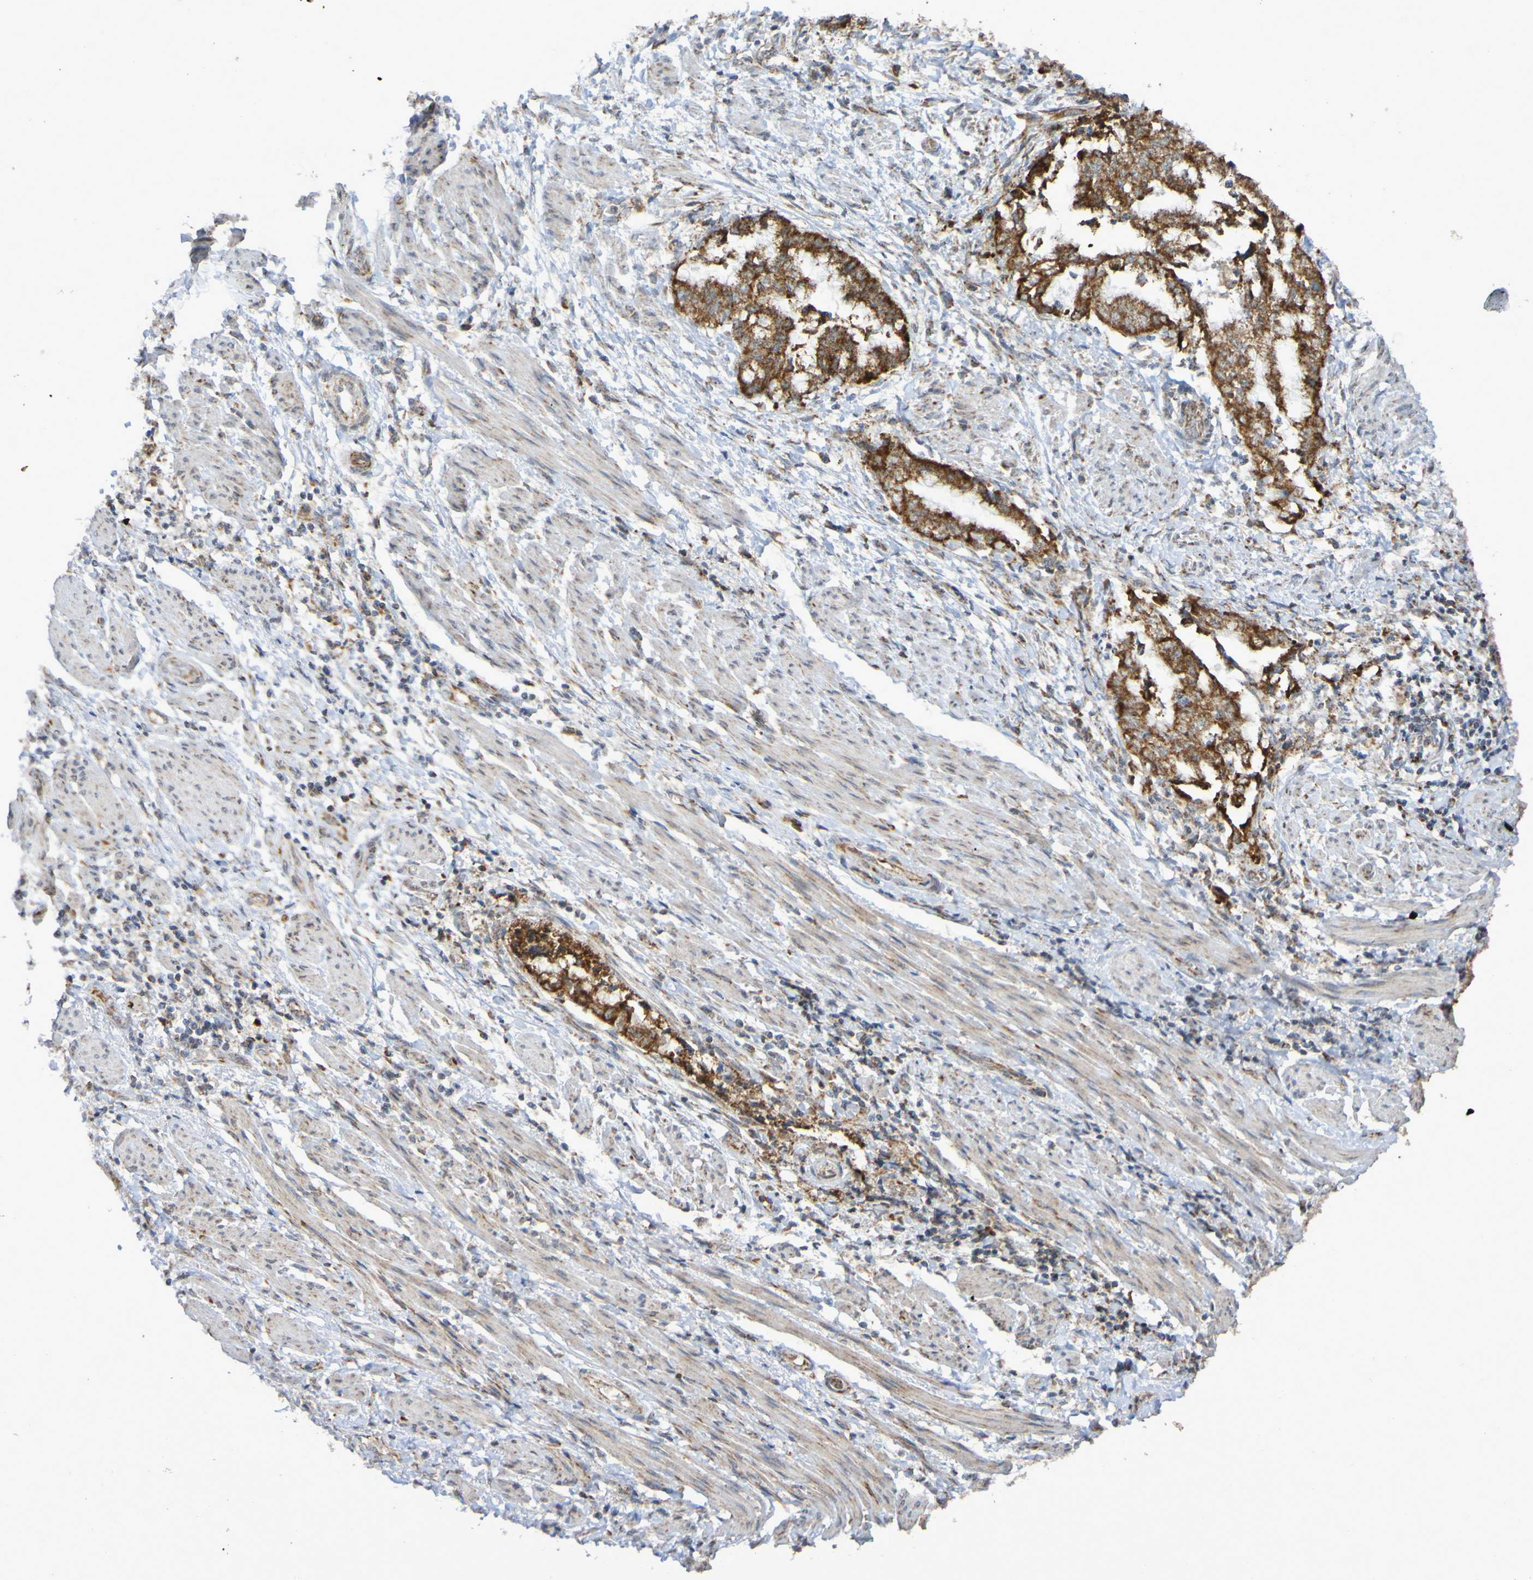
{"staining": {"intensity": "strong", "quantity": ">75%", "location": "cytoplasmic/membranous"}, "tissue": "endometrial cancer", "cell_type": "Tumor cells", "image_type": "cancer", "snomed": [{"axis": "morphology", "description": "Necrosis, NOS"}, {"axis": "morphology", "description": "Adenocarcinoma, NOS"}, {"axis": "topography", "description": "Endometrium"}], "caption": "The image displays a brown stain indicating the presence of a protein in the cytoplasmic/membranous of tumor cells in adenocarcinoma (endometrial).", "gene": "DVL1", "patient": {"sex": "female", "age": 79}}